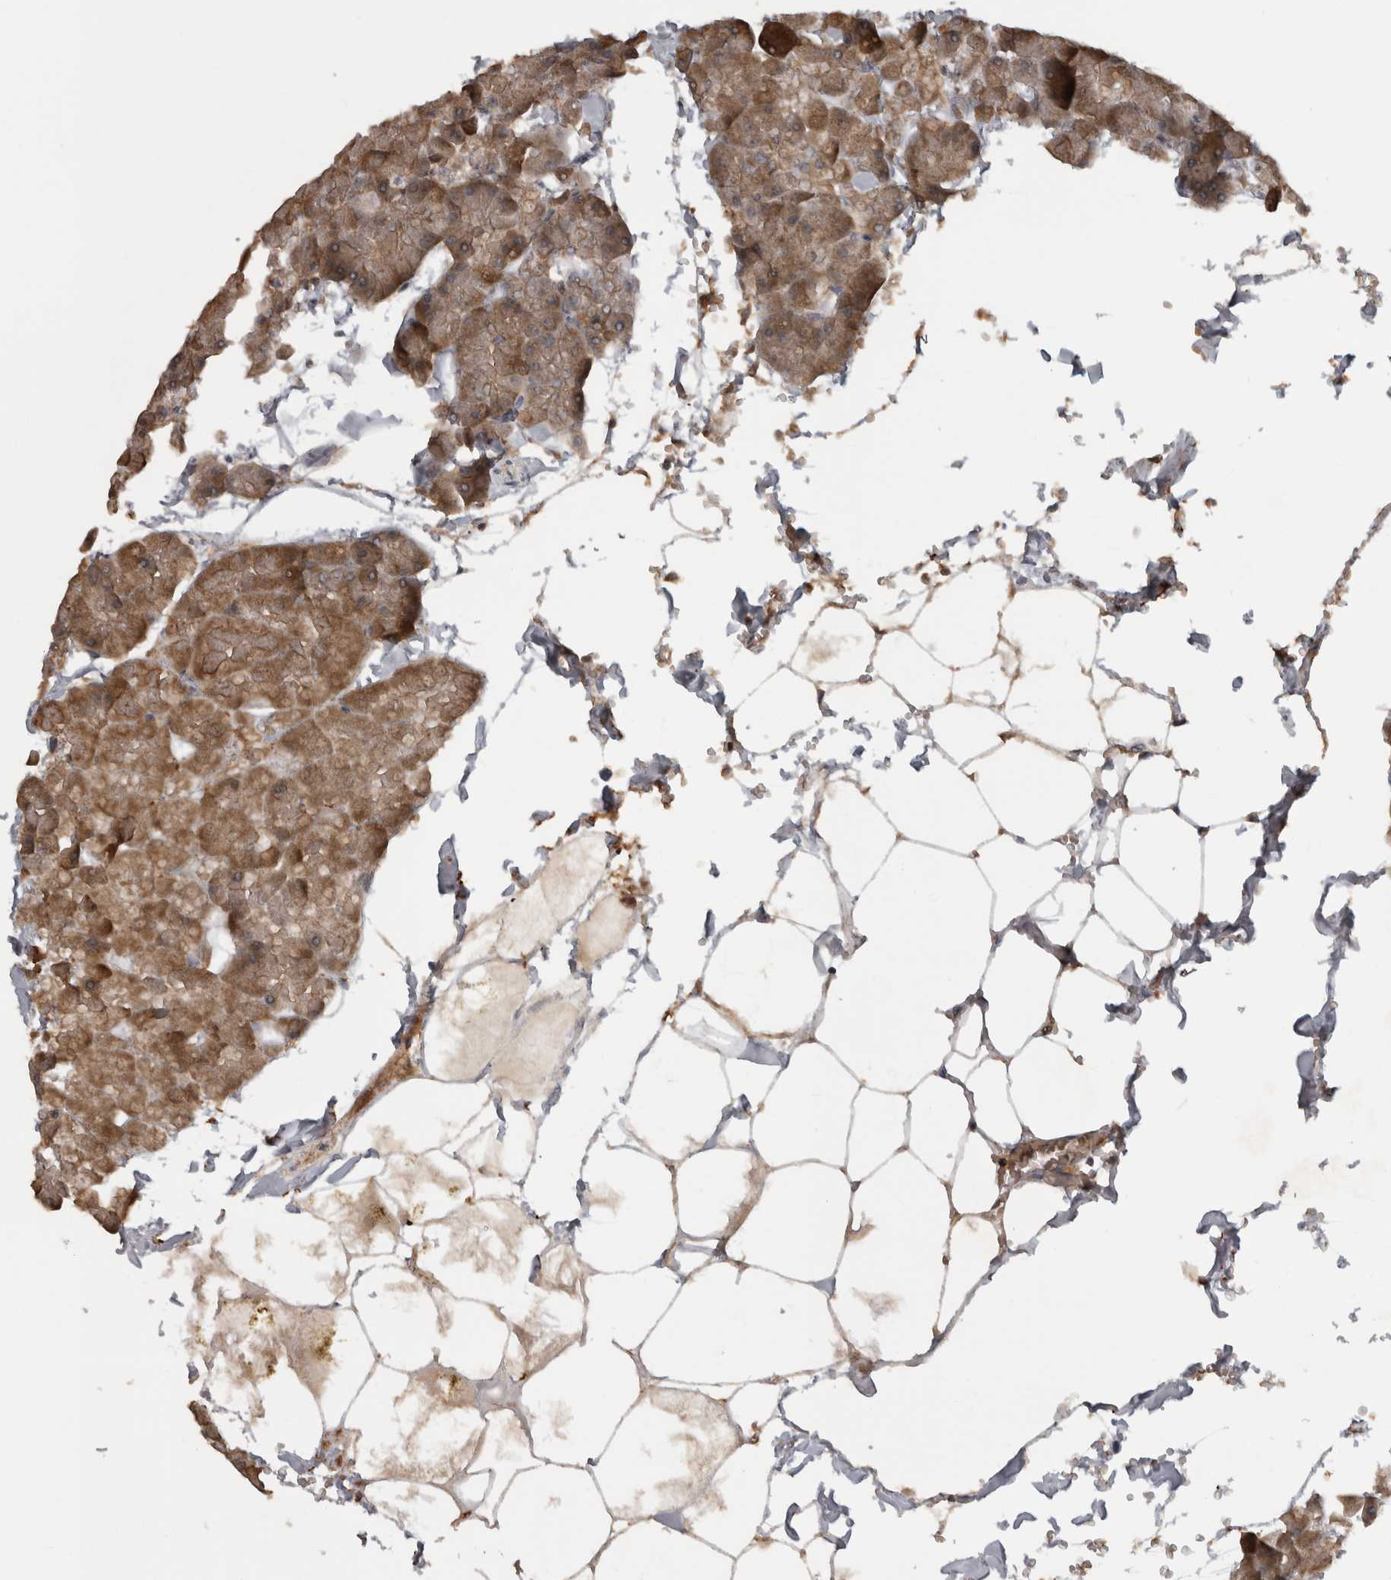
{"staining": {"intensity": "moderate", "quantity": ">75%", "location": "cytoplasmic/membranous"}, "tissue": "pancreas", "cell_type": "Exocrine glandular cells", "image_type": "normal", "snomed": [{"axis": "morphology", "description": "Normal tissue, NOS"}, {"axis": "topography", "description": "Pancreas"}], "caption": "Exocrine glandular cells reveal medium levels of moderate cytoplasmic/membranous staining in approximately >75% of cells in benign human pancreas. (DAB IHC with brightfield microscopy, high magnification).", "gene": "MICU3", "patient": {"sex": "male", "age": 35}}